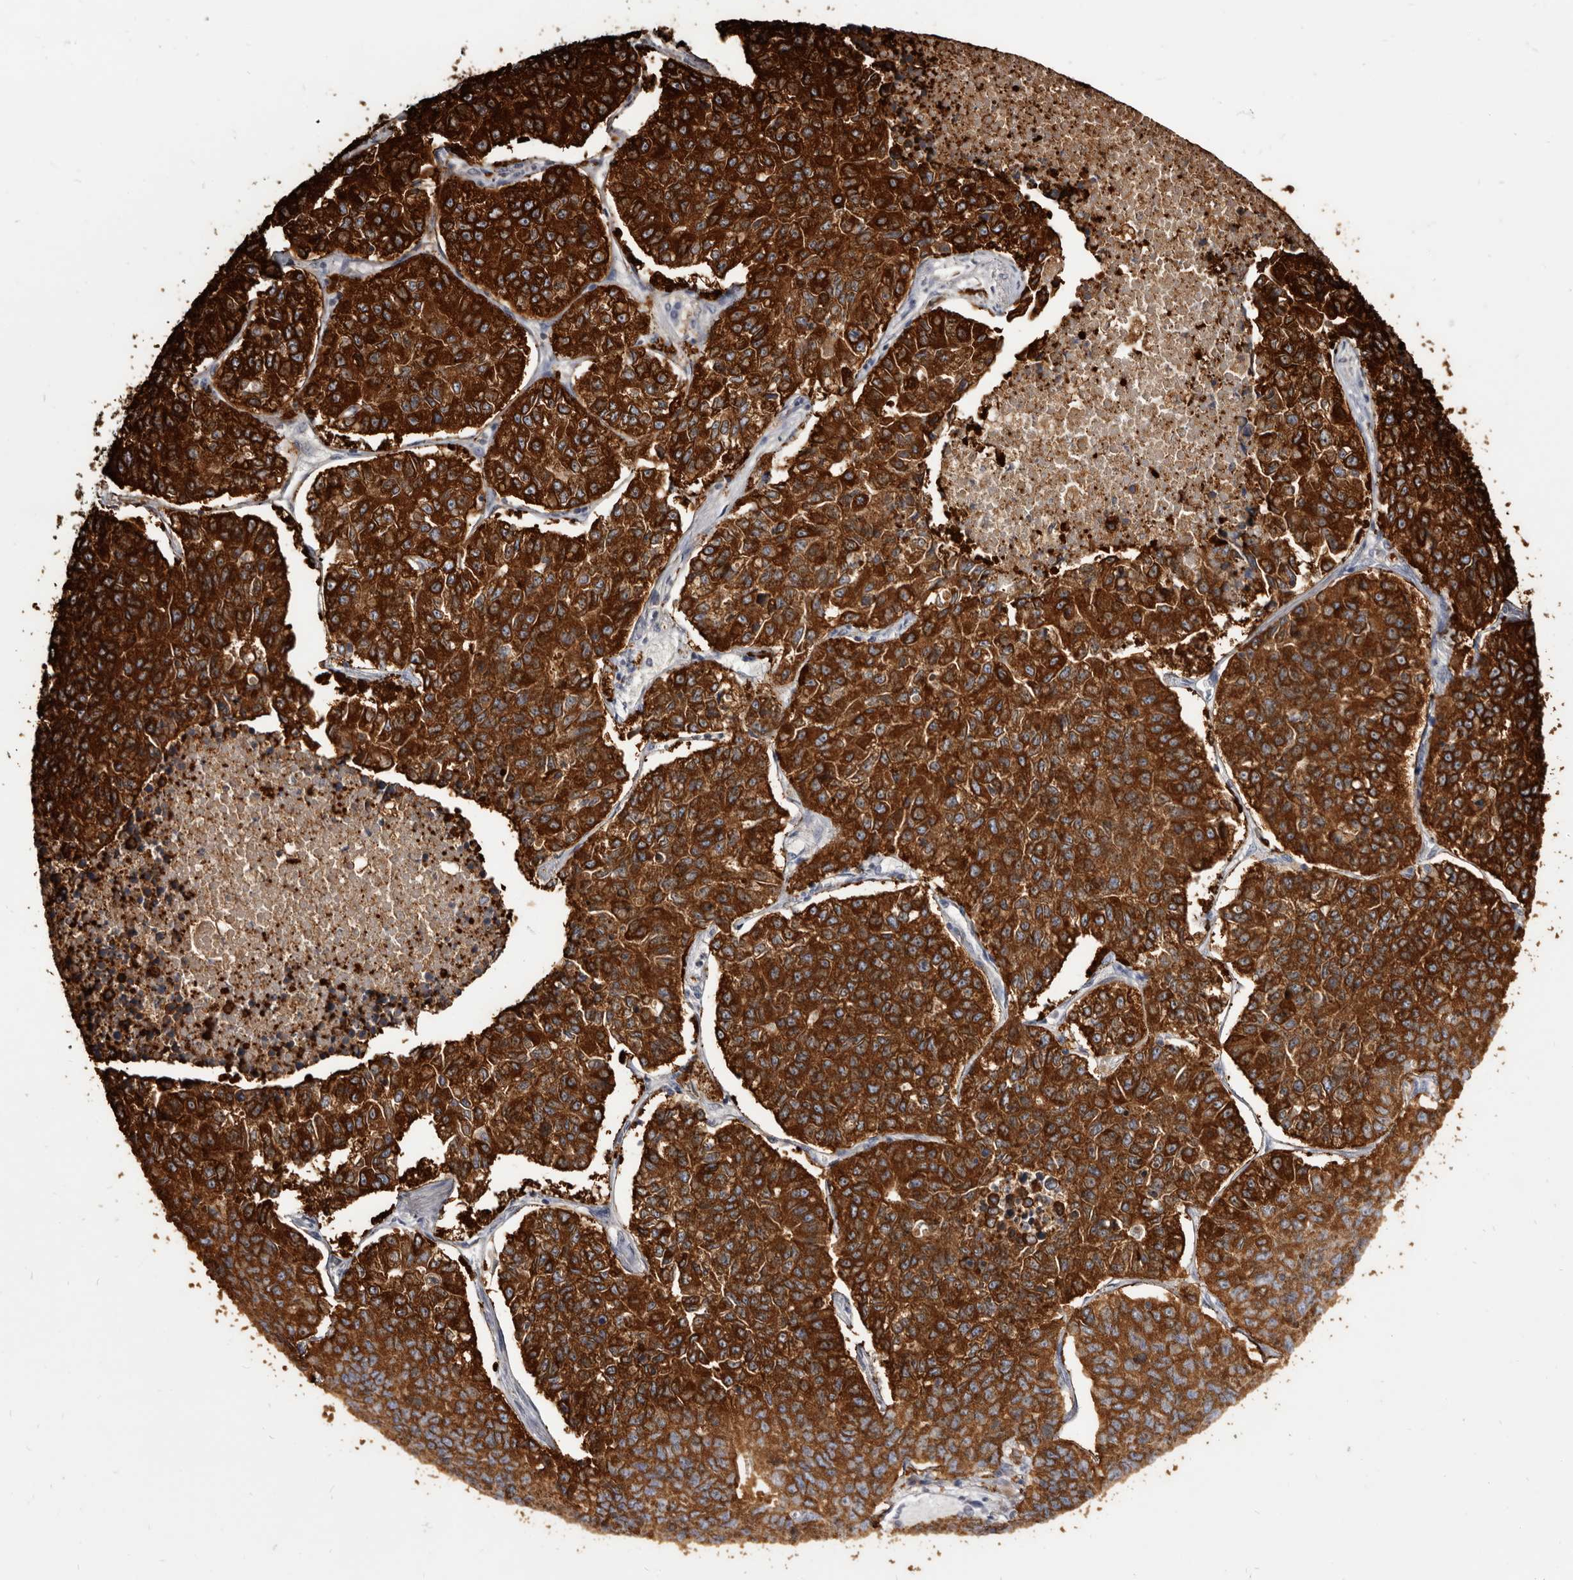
{"staining": {"intensity": "strong", "quantity": ">75%", "location": "cytoplasmic/membranous"}, "tissue": "lung cancer", "cell_type": "Tumor cells", "image_type": "cancer", "snomed": [{"axis": "morphology", "description": "Adenocarcinoma, NOS"}, {"axis": "topography", "description": "Lung"}], "caption": "Lung cancer stained with IHC displays strong cytoplasmic/membranous expression in approximately >75% of tumor cells.", "gene": "TPD52", "patient": {"sex": "male", "age": 49}}